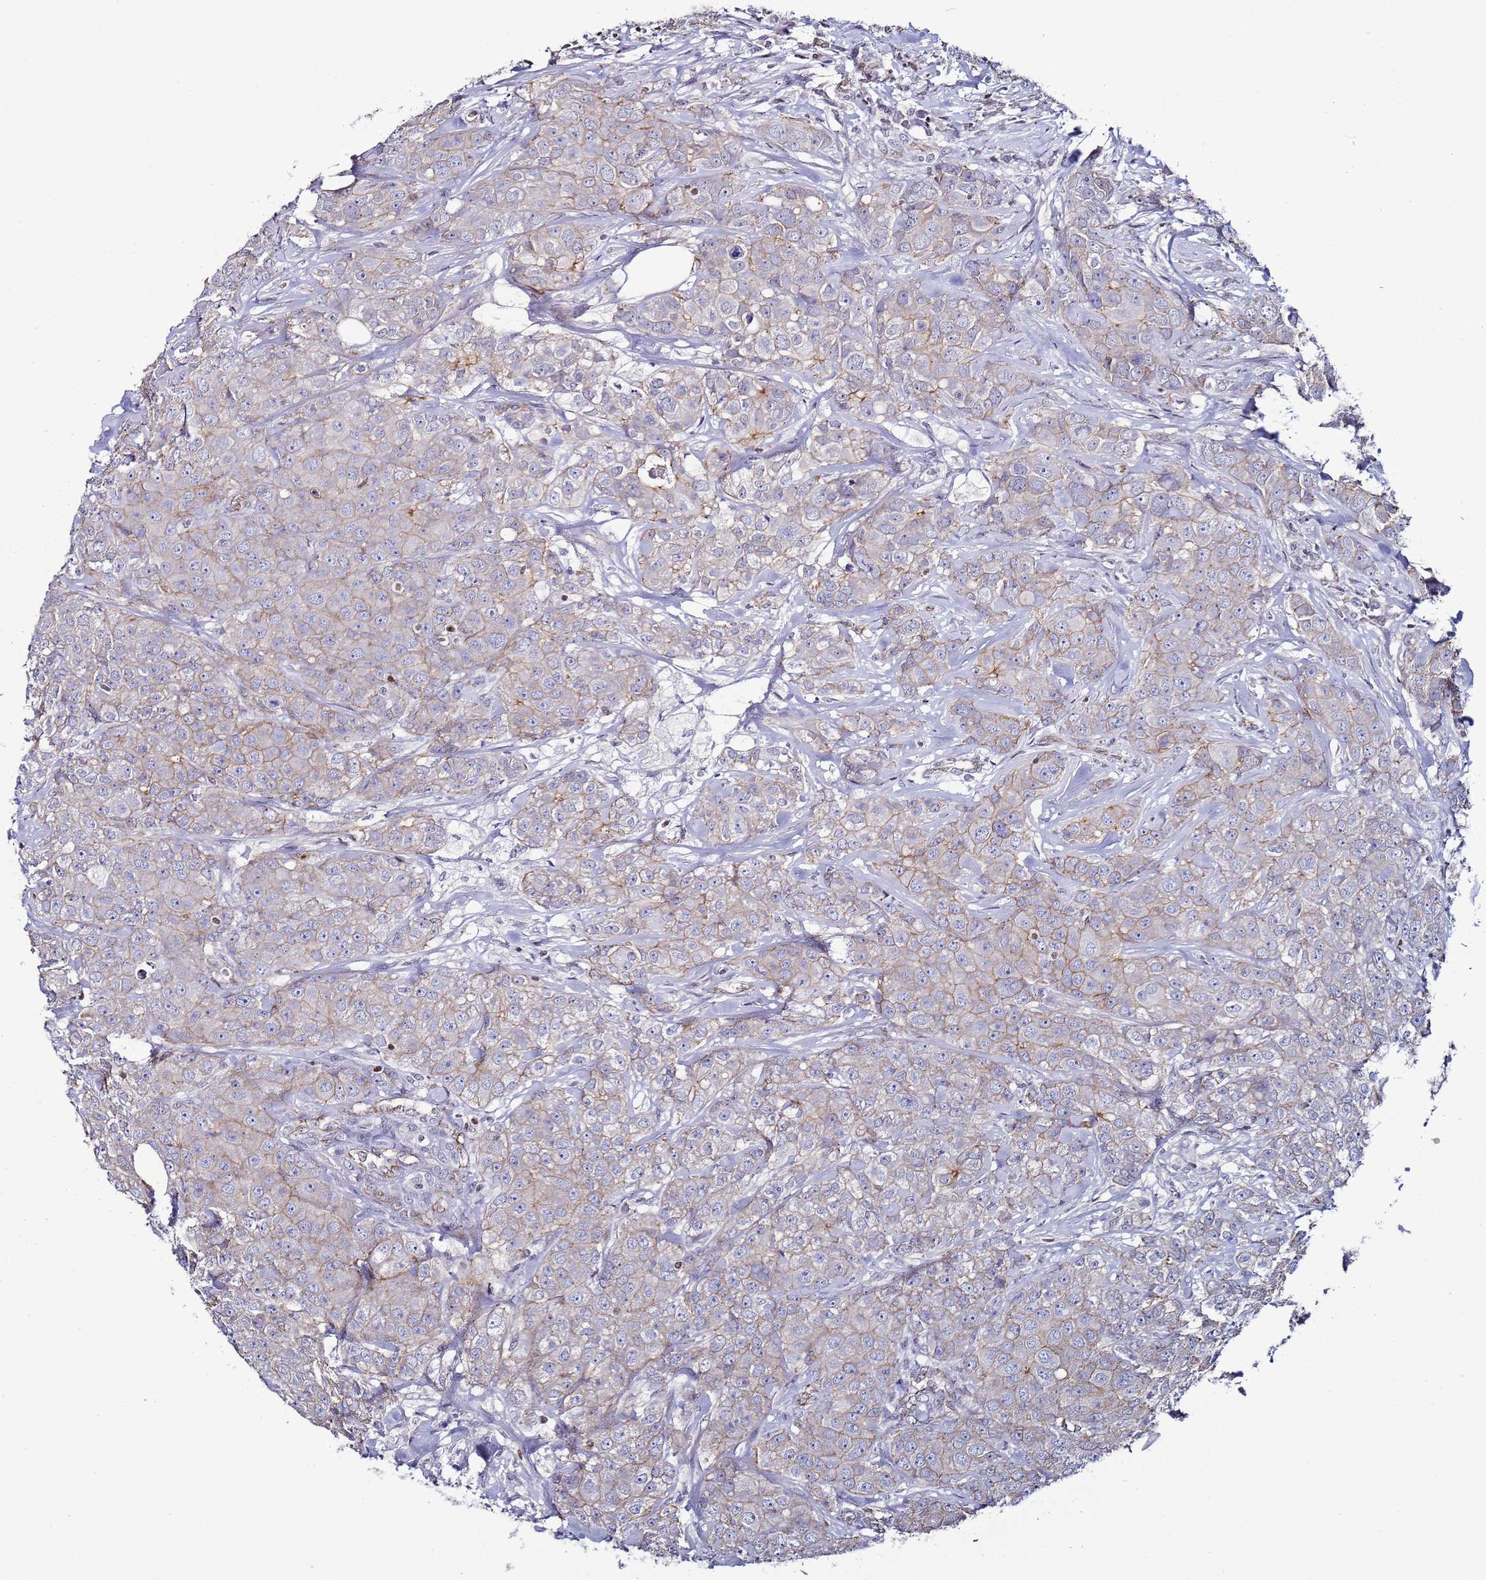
{"staining": {"intensity": "weak", "quantity": "<25%", "location": "cytoplasmic/membranous"}, "tissue": "breast cancer", "cell_type": "Tumor cells", "image_type": "cancer", "snomed": [{"axis": "morphology", "description": "Duct carcinoma"}, {"axis": "topography", "description": "Breast"}], "caption": "This photomicrograph is of breast infiltrating ductal carcinoma stained with IHC to label a protein in brown with the nuclei are counter-stained blue. There is no expression in tumor cells. (Brightfield microscopy of DAB (3,3'-diaminobenzidine) IHC at high magnification).", "gene": "TENM3", "patient": {"sex": "female", "age": 43}}